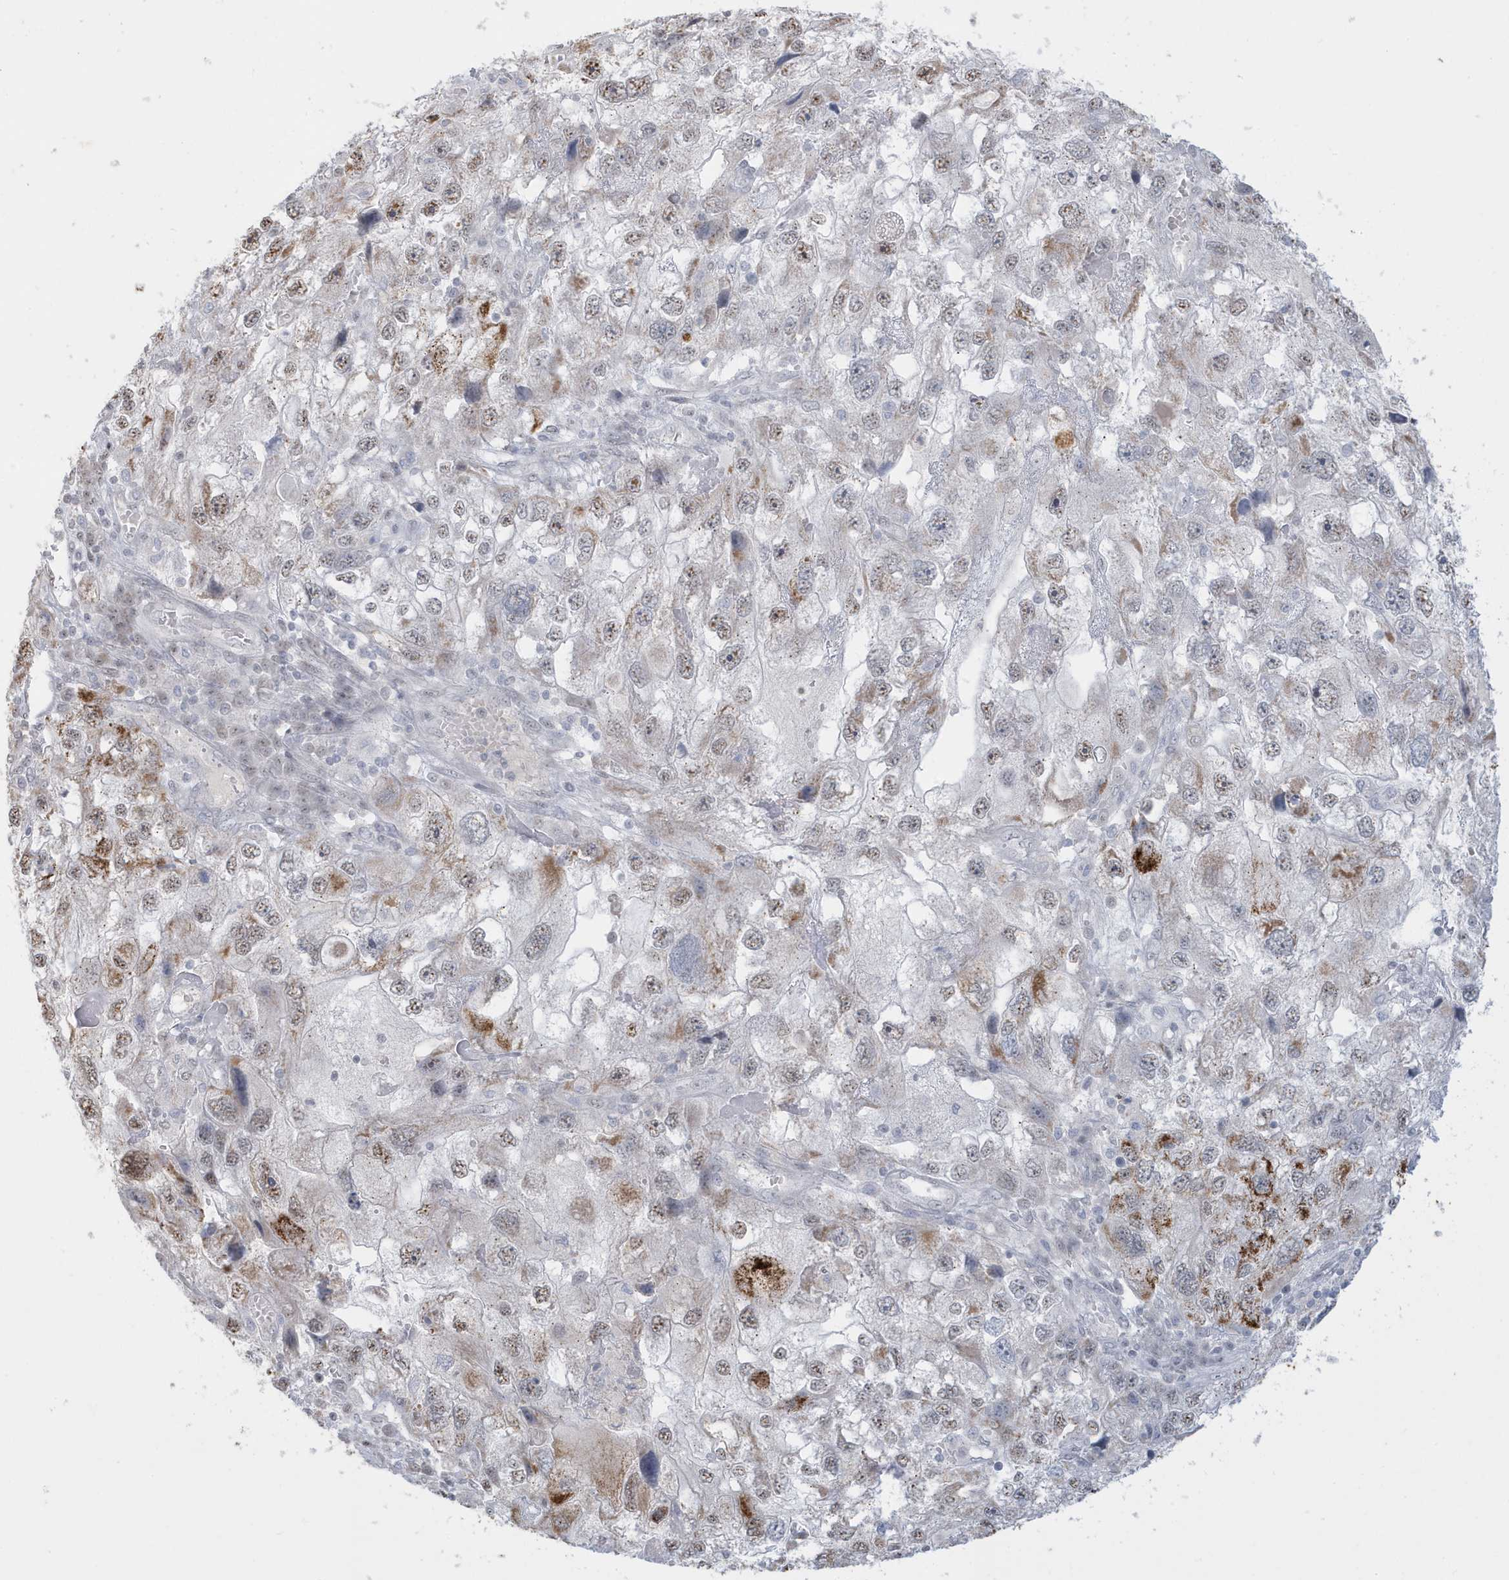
{"staining": {"intensity": "moderate", "quantity": "<25%", "location": "cytoplasmic/membranous"}, "tissue": "endometrial cancer", "cell_type": "Tumor cells", "image_type": "cancer", "snomed": [{"axis": "morphology", "description": "Adenocarcinoma, NOS"}, {"axis": "topography", "description": "Endometrium"}], "caption": "Immunohistochemistry of endometrial adenocarcinoma reveals low levels of moderate cytoplasmic/membranous staining in approximately <25% of tumor cells.", "gene": "FNDC1", "patient": {"sex": "female", "age": 49}}